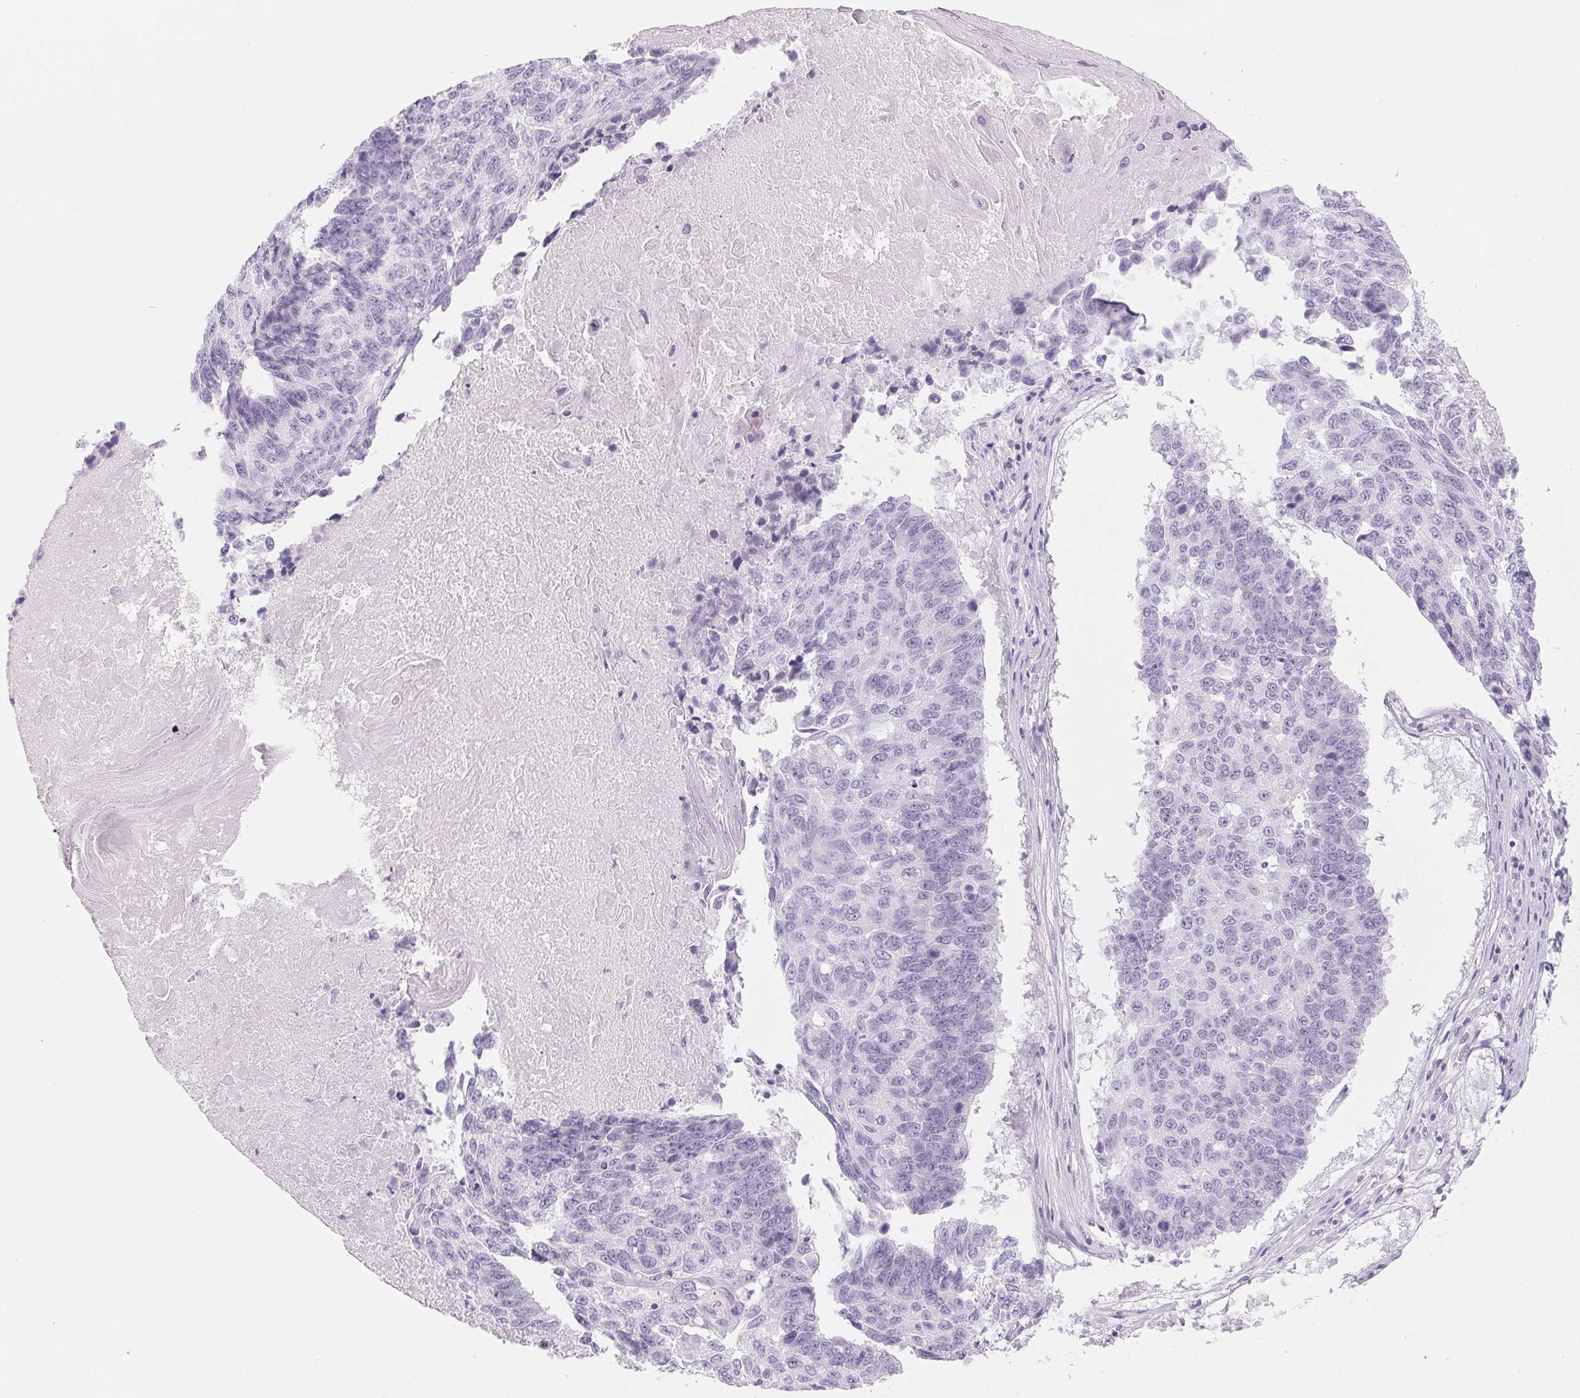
{"staining": {"intensity": "negative", "quantity": "none", "location": "none"}, "tissue": "lung cancer", "cell_type": "Tumor cells", "image_type": "cancer", "snomed": [{"axis": "morphology", "description": "Squamous cell carcinoma, NOS"}, {"axis": "topography", "description": "Lung"}], "caption": "Immunohistochemistry of lung squamous cell carcinoma demonstrates no staining in tumor cells.", "gene": "SPACA5B", "patient": {"sex": "male", "age": 73}}